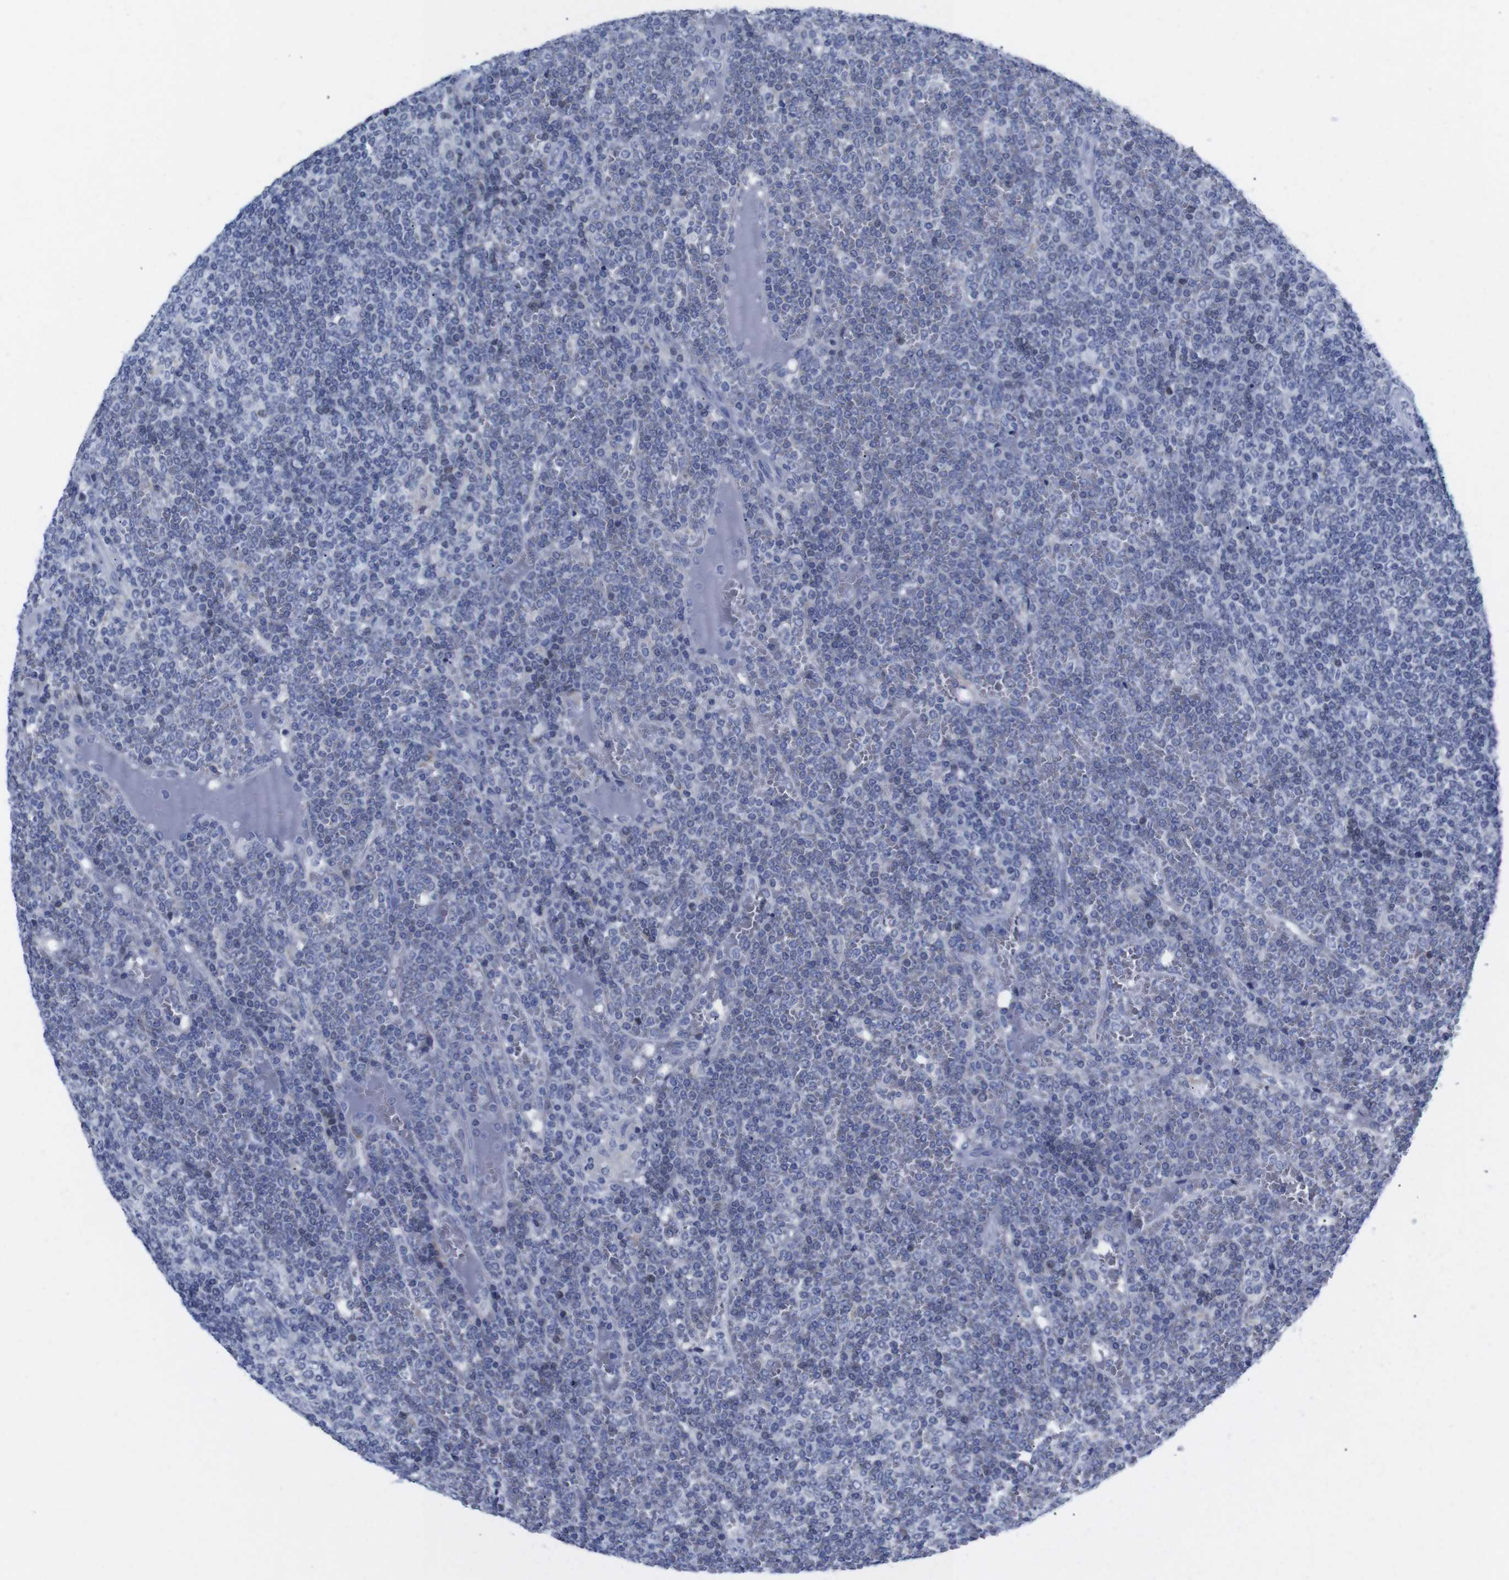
{"staining": {"intensity": "moderate", "quantity": "<25%", "location": "cytoplasmic/membranous"}, "tissue": "lymphoma", "cell_type": "Tumor cells", "image_type": "cancer", "snomed": [{"axis": "morphology", "description": "Malignant lymphoma, non-Hodgkin's type, Low grade"}, {"axis": "topography", "description": "Spleen"}], "caption": "Malignant lymphoma, non-Hodgkin's type (low-grade) stained with DAB (3,3'-diaminobenzidine) immunohistochemistry demonstrates low levels of moderate cytoplasmic/membranous positivity in approximately <25% of tumor cells. (brown staining indicates protein expression, while blue staining denotes nuclei).", "gene": "LRRC55", "patient": {"sex": "female", "age": 19}}